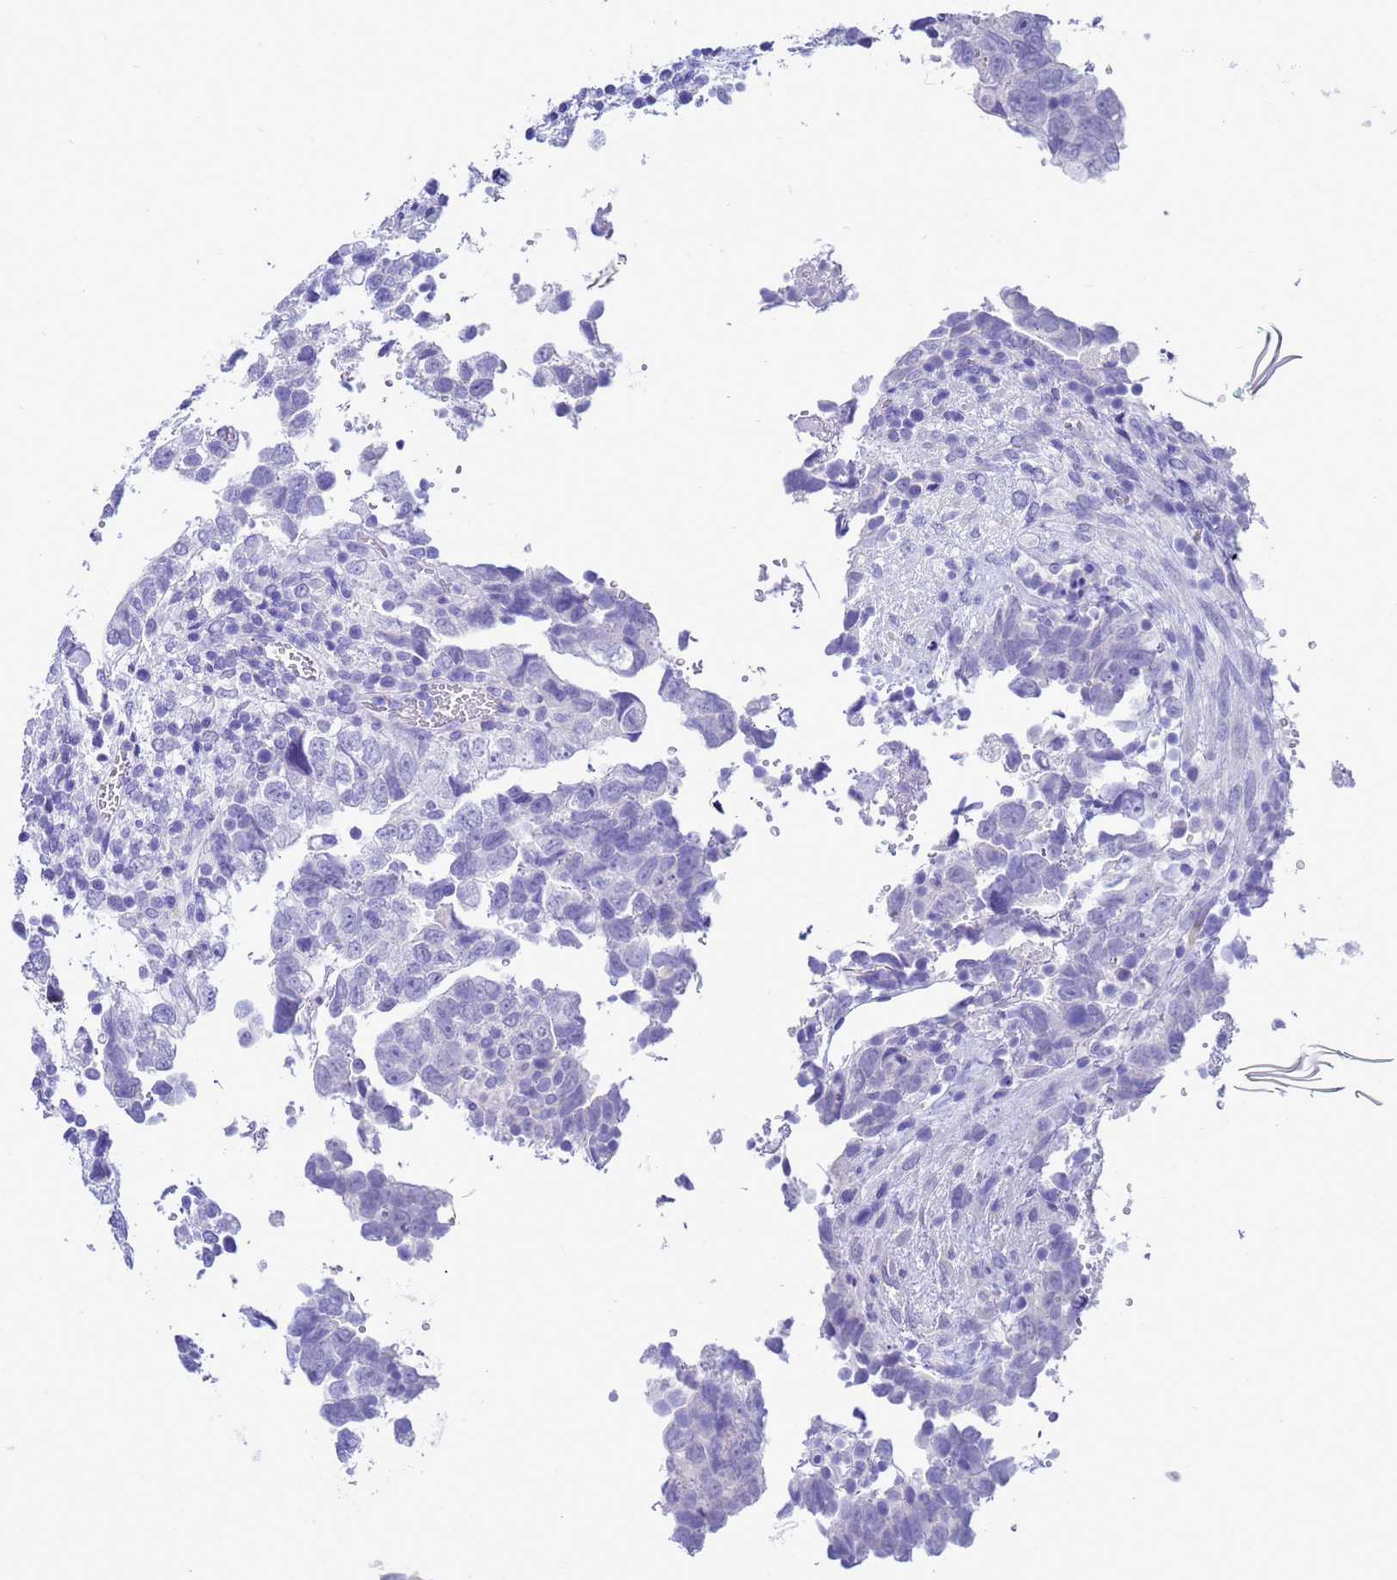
{"staining": {"intensity": "negative", "quantity": "none", "location": "none"}, "tissue": "testis cancer", "cell_type": "Tumor cells", "image_type": "cancer", "snomed": [{"axis": "morphology", "description": "Carcinoma, Embryonal, NOS"}, {"axis": "topography", "description": "Testis"}], "caption": "Tumor cells are negative for protein expression in human embryonal carcinoma (testis).", "gene": "AKR1C2", "patient": {"sex": "male", "age": 37}}